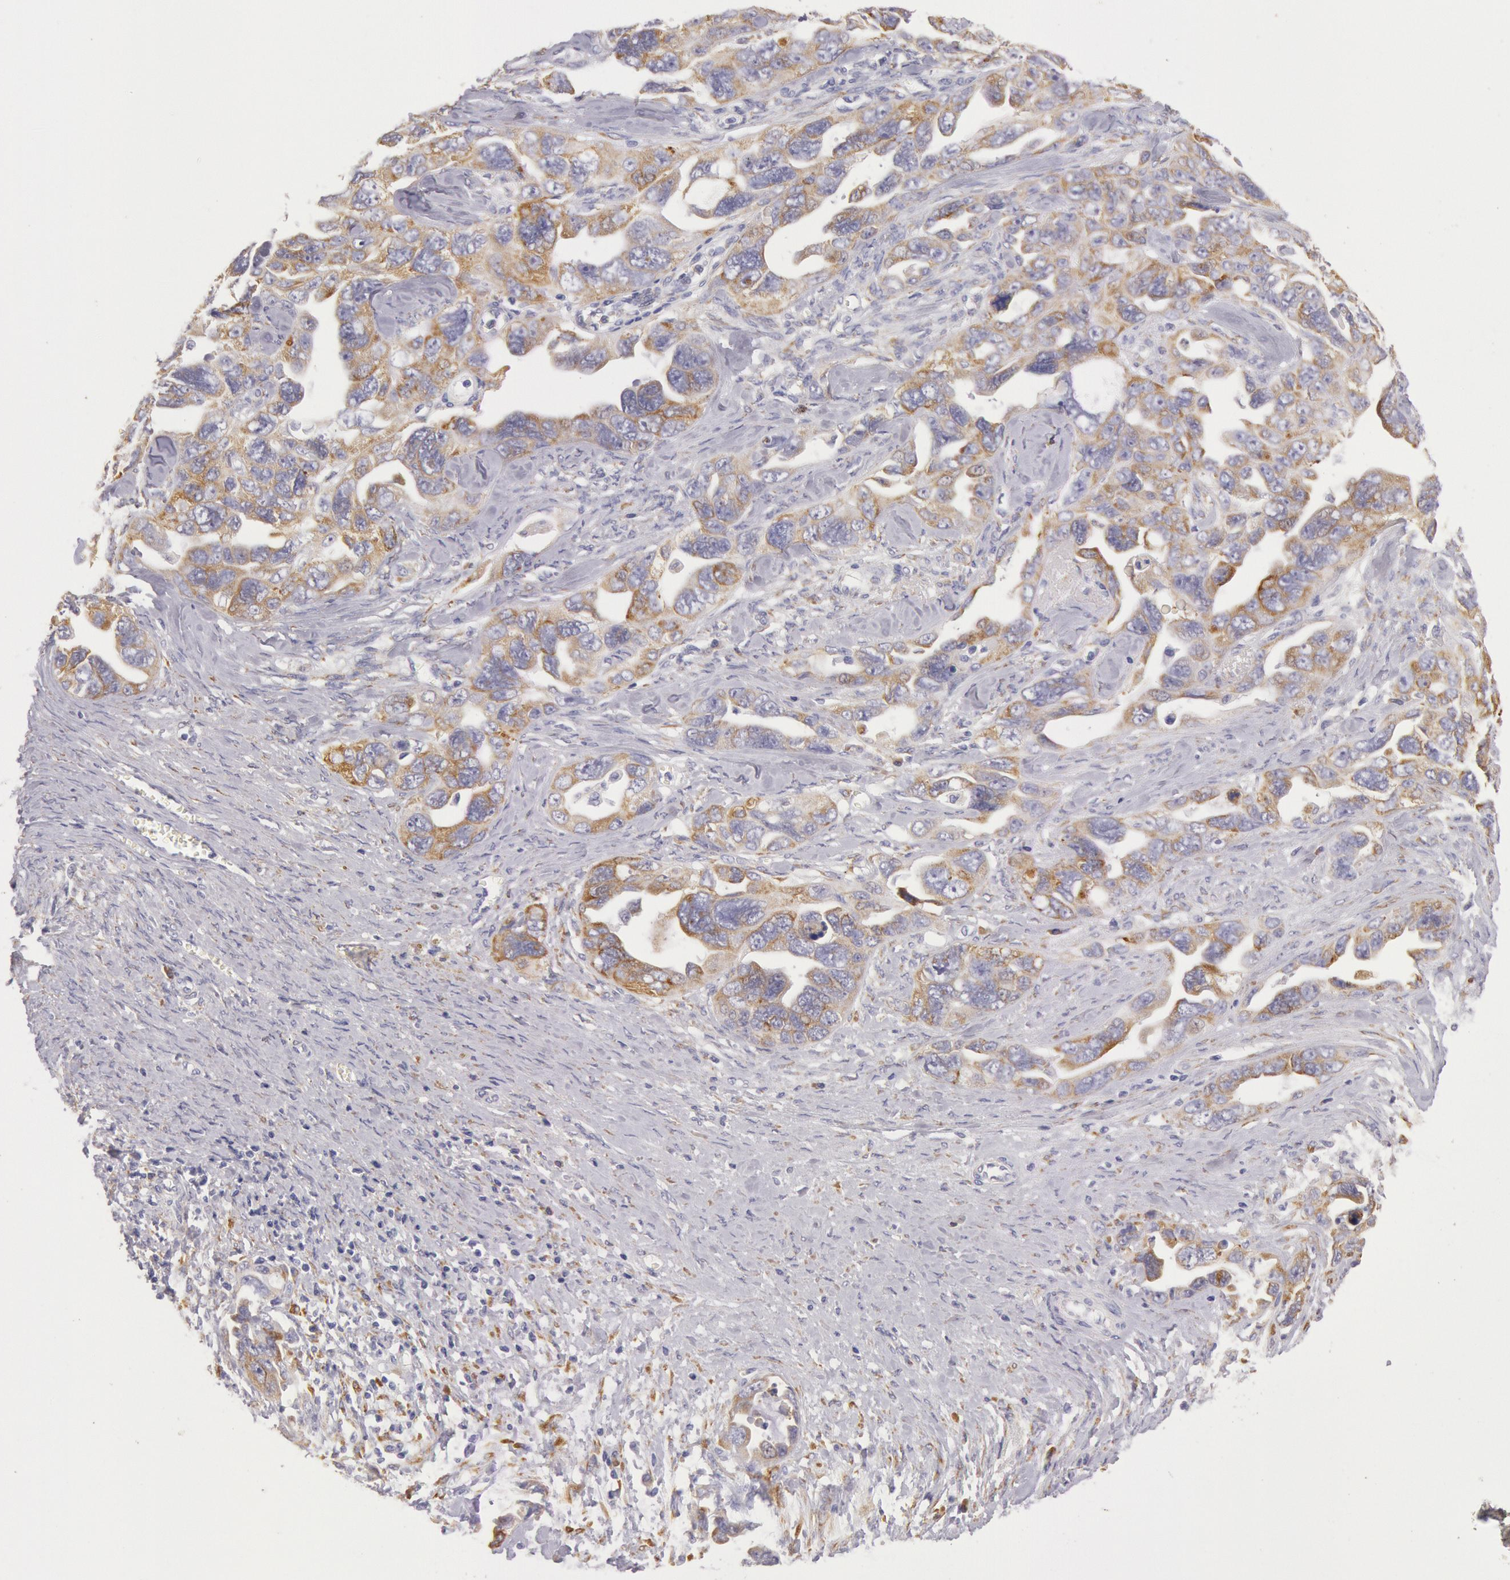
{"staining": {"intensity": "weak", "quantity": ">75%", "location": "cytoplasmic/membranous"}, "tissue": "ovarian cancer", "cell_type": "Tumor cells", "image_type": "cancer", "snomed": [{"axis": "morphology", "description": "Cystadenocarcinoma, serous, NOS"}, {"axis": "topography", "description": "Ovary"}], "caption": "This is an image of immunohistochemistry (IHC) staining of ovarian cancer, which shows weak positivity in the cytoplasmic/membranous of tumor cells.", "gene": "CIDEB", "patient": {"sex": "female", "age": 63}}